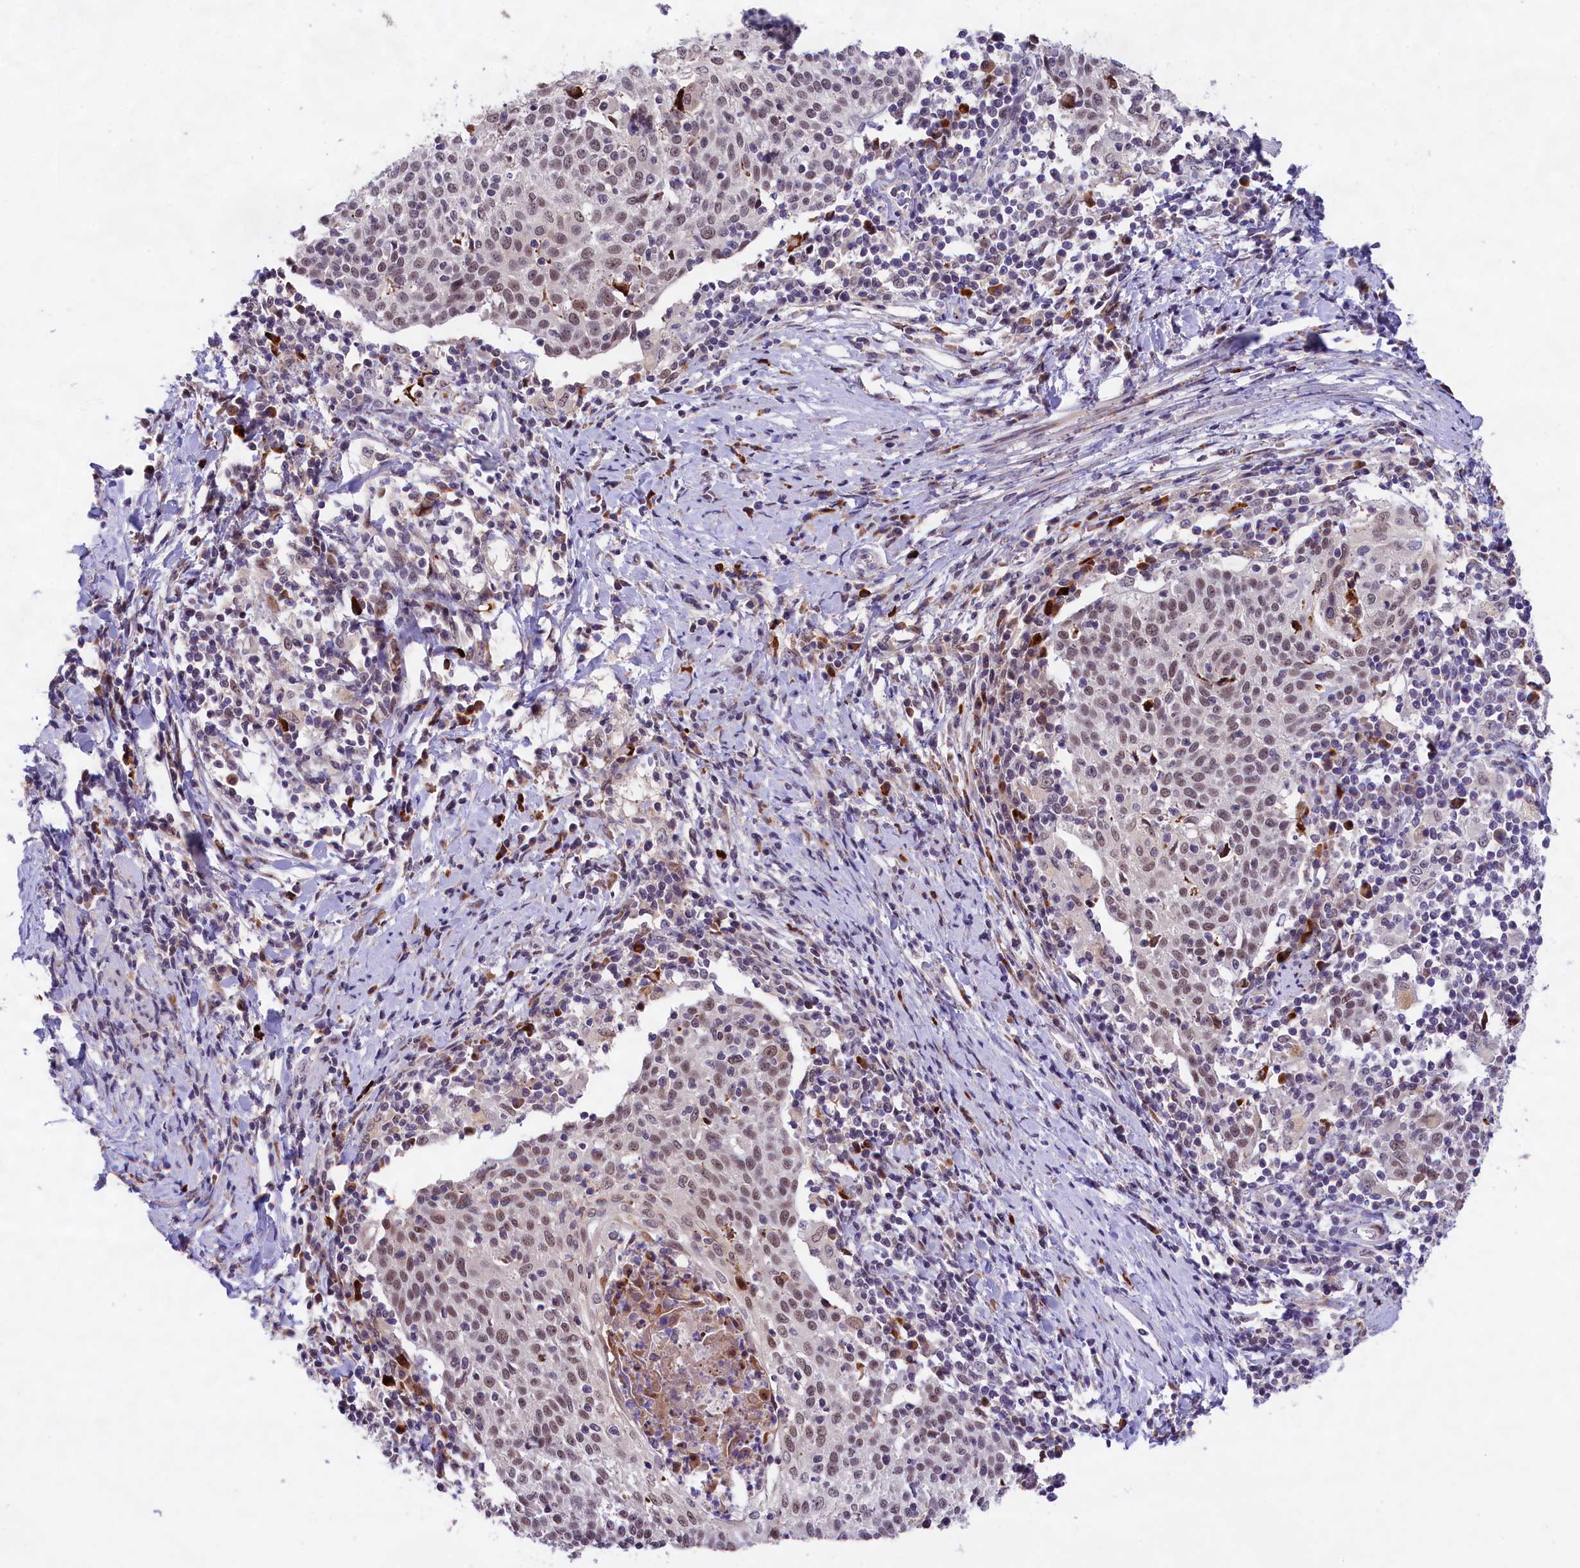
{"staining": {"intensity": "weak", "quantity": ">75%", "location": "nuclear"}, "tissue": "cervical cancer", "cell_type": "Tumor cells", "image_type": "cancer", "snomed": [{"axis": "morphology", "description": "Squamous cell carcinoma, NOS"}, {"axis": "topography", "description": "Cervix"}], "caption": "Weak nuclear expression is seen in about >75% of tumor cells in cervical cancer.", "gene": "FBXO45", "patient": {"sex": "female", "age": 52}}